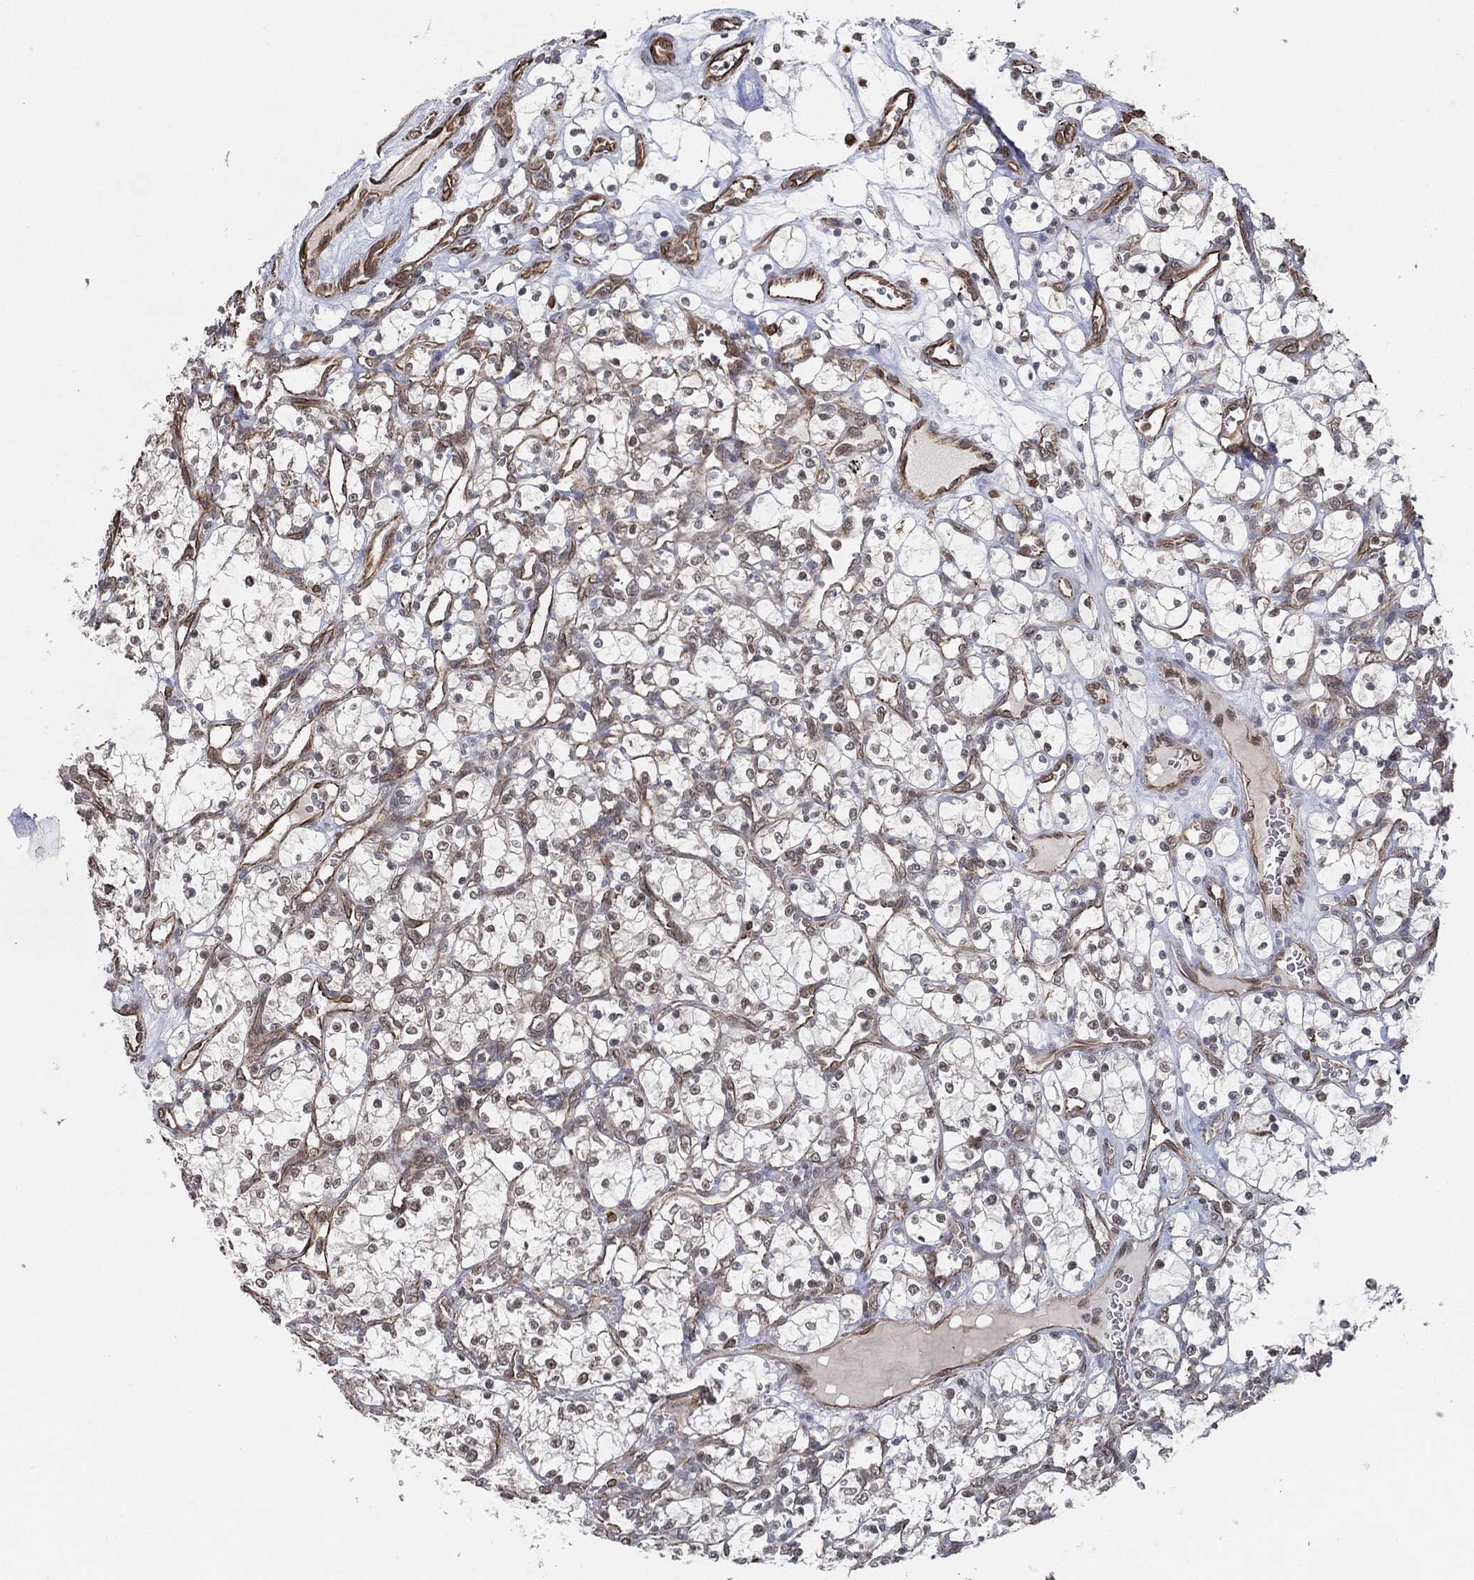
{"staining": {"intensity": "moderate", "quantity": "25%-75%", "location": "nuclear"}, "tissue": "renal cancer", "cell_type": "Tumor cells", "image_type": "cancer", "snomed": [{"axis": "morphology", "description": "Adenocarcinoma, NOS"}, {"axis": "topography", "description": "Kidney"}], "caption": "The histopathology image displays immunohistochemical staining of renal cancer (adenocarcinoma). There is moderate nuclear staining is seen in approximately 25%-75% of tumor cells. (DAB = brown stain, brightfield microscopy at high magnification).", "gene": "TP53RK", "patient": {"sex": "female", "age": 69}}